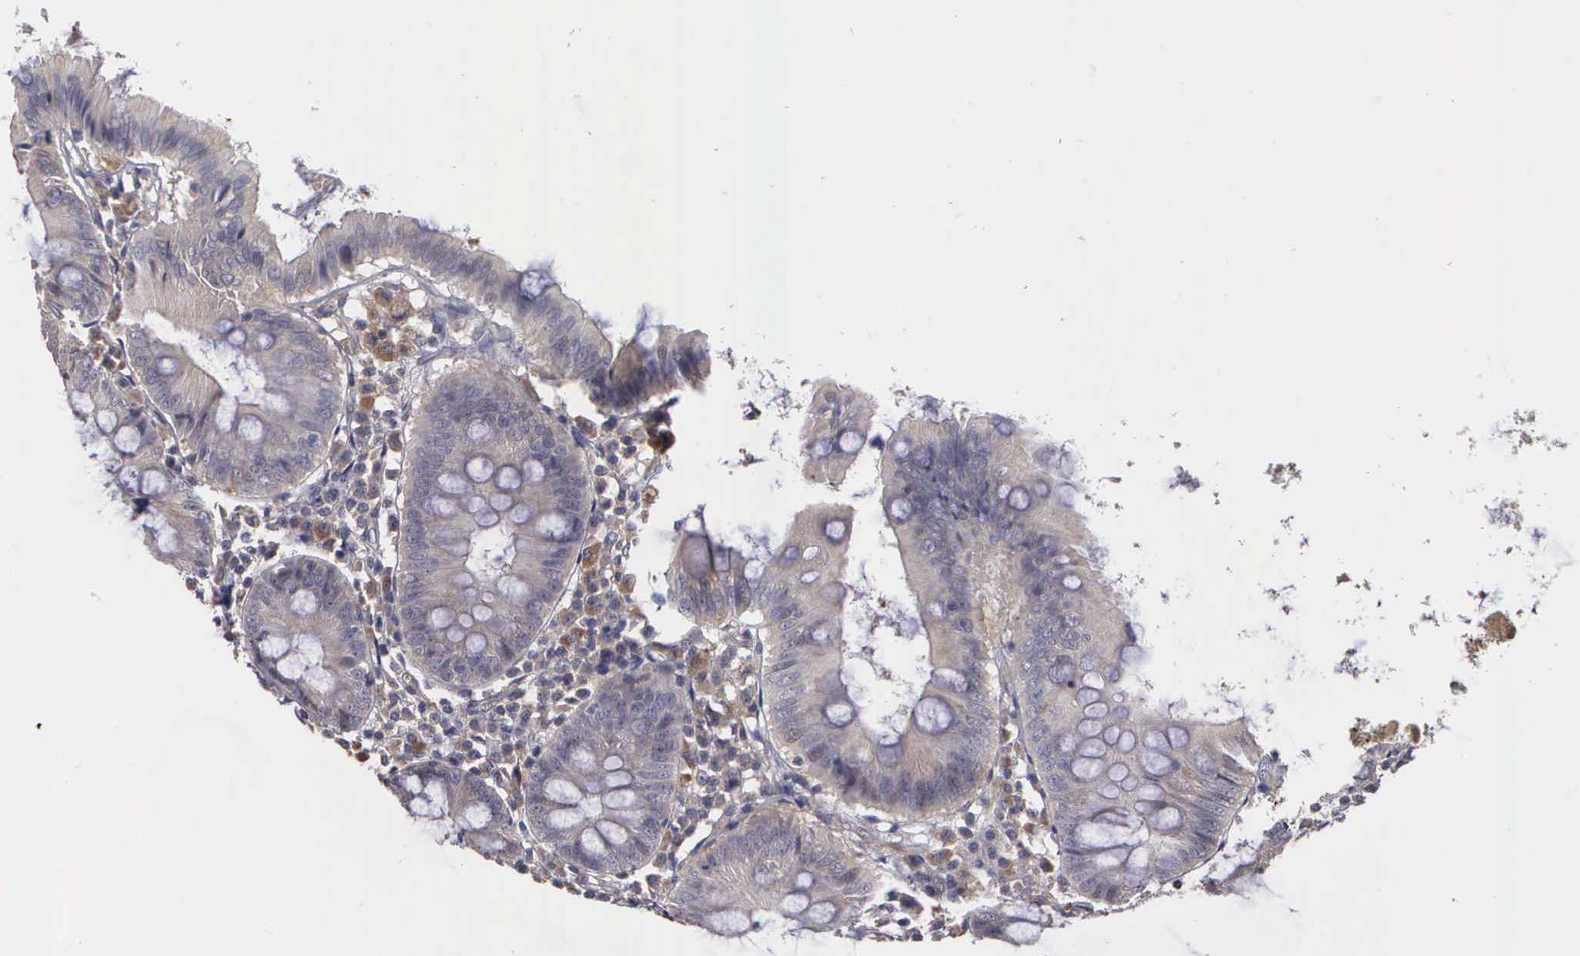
{"staining": {"intensity": "negative", "quantity": "none", "location": "none"}, "tissue": "appendix", "cell_type": "Glandular cells", "image_type": "normal", "snomed": [{"axis": "morphology", "description": "Normal tissue, NOS"}, {"axis": "topography", "description": "Appendix"}], "caption": "Immunohistochemistry histopathology image of normal appendix stained for a protein (brown), which displays no expression in glandular cells.", "gene": "RTL10", "patient": {"sex": "female", "age": 82}}